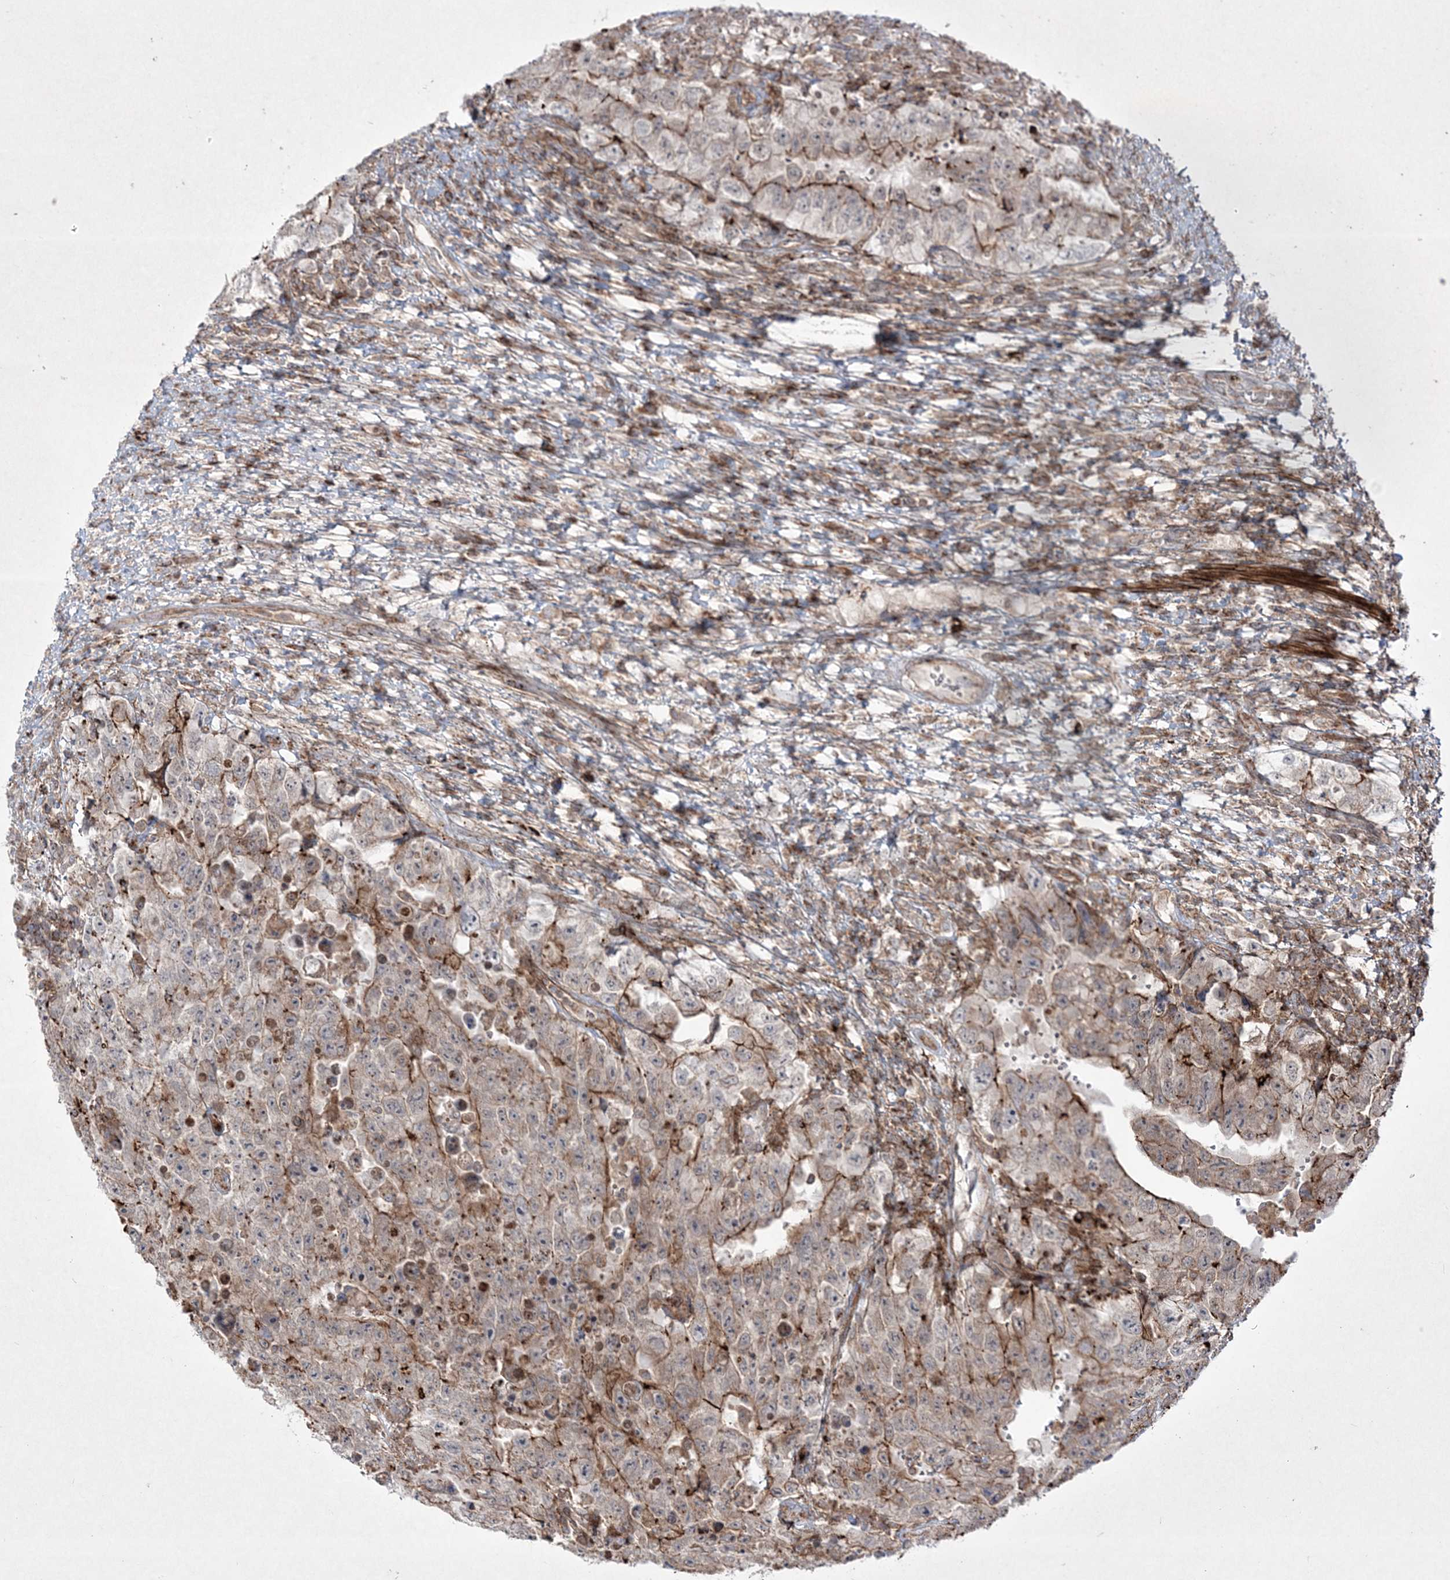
{"staining": {"intensity": "moderate", "quantity": "25%-75%", "location": "cytoplasmic/membranous"}, "tissue": "testis cancer", "cell_type": "Tumor cells", "image_type": "cancer", "snomed": [{"axis": "morphology", "description": "Carcinoma, Embryonal, NOS"}, {"axis": "topography", "description": "Testis"}], "caption": "A brown stain highlights moderate cytoplasmic/membranous staining of a protein in testis embryonal carcinoma tumor cells.", "gene": "RICTOR", "patient": {"sex": "male", "age": 26}}